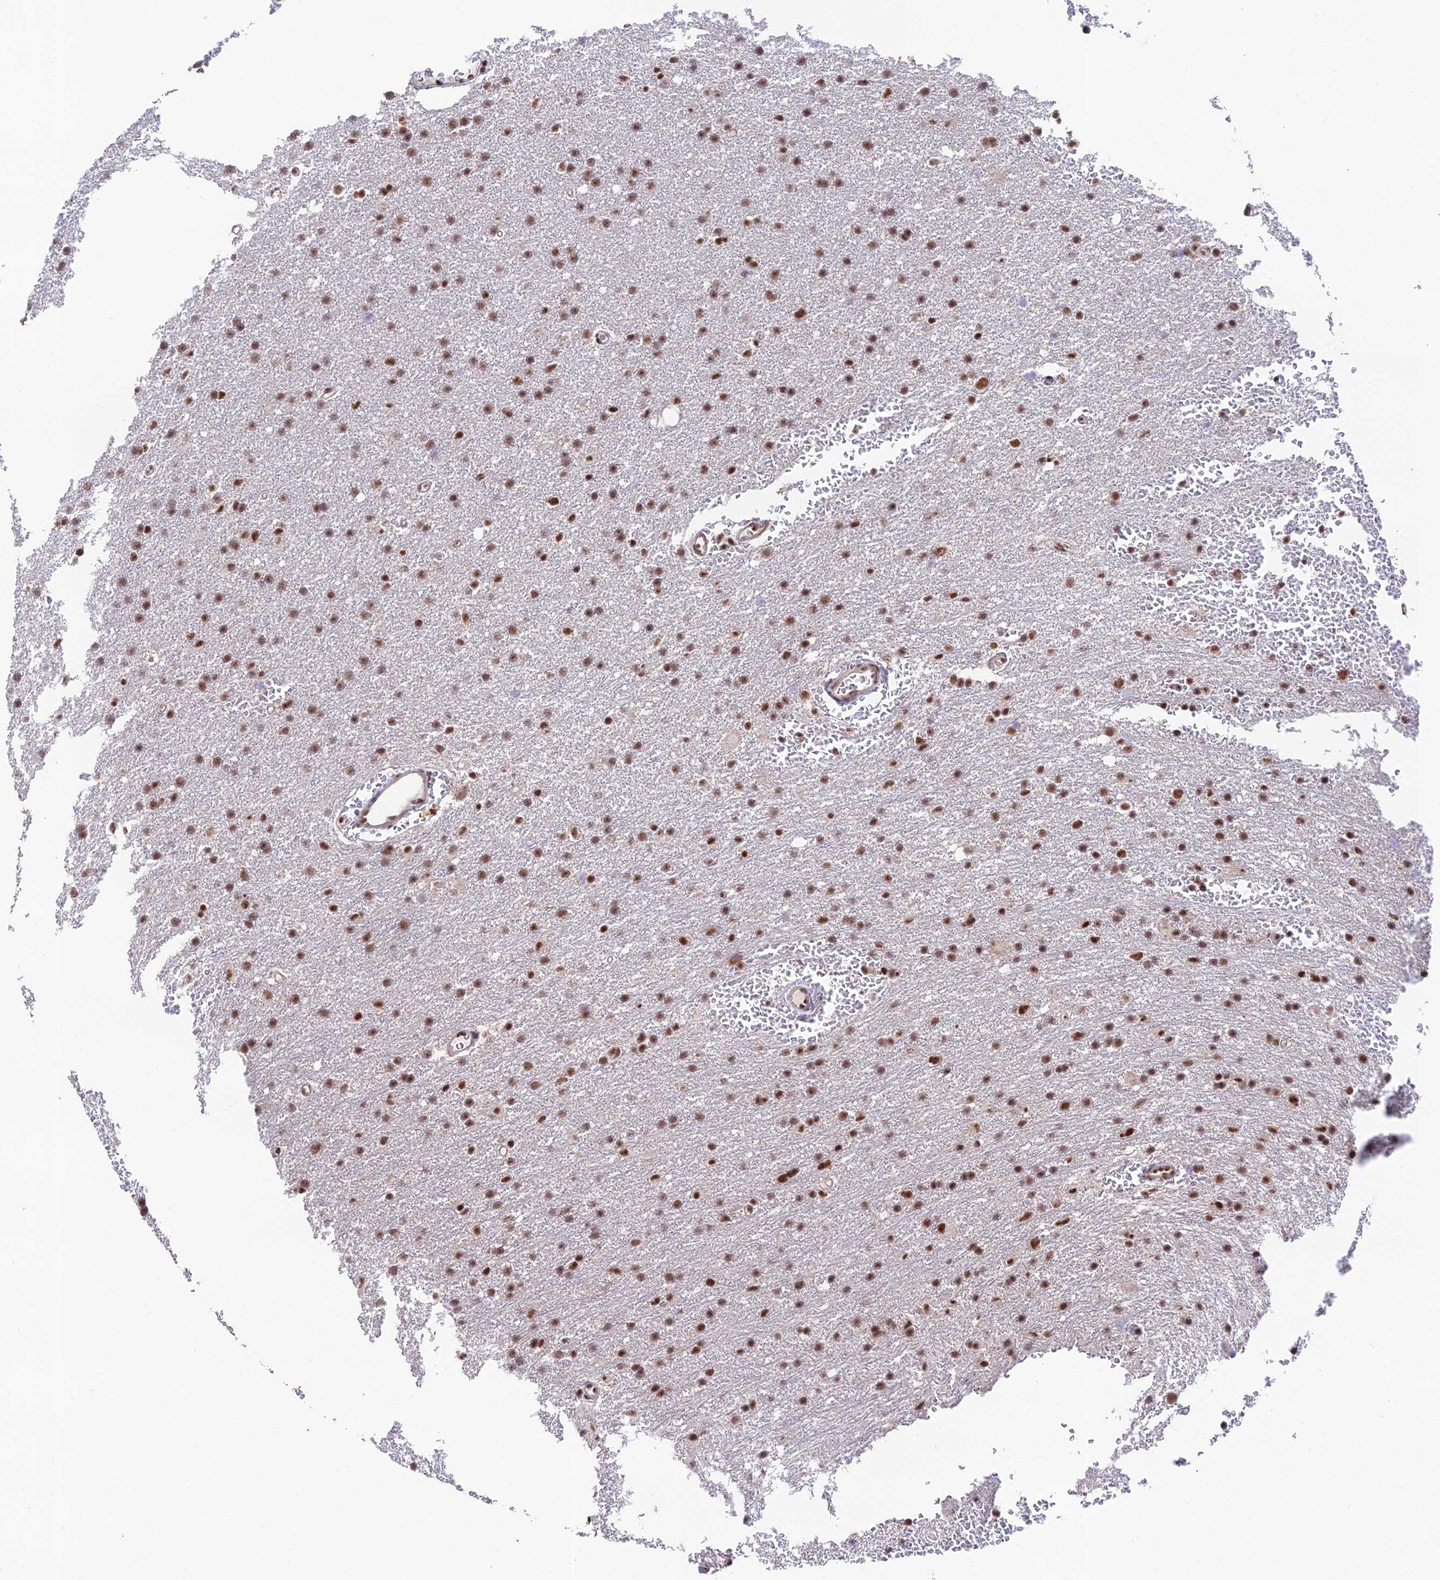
{"staining": {"intensity": "moderate", "quantity": ">75%", "location": "nuclear"}, "tissue": "glioma", "cell_type": "Tumor cells", "image_type": "cancer", "snomed": [{"axis": "morphology", "description": "Glioma, malignant, High grade"}, {"axis": "topography", "description": "Cerebral cortex"}], "caption": "Glioma stained for a protein (brown) demonstrates moderate nuclear positive staining in about >75% of tumor cells.", "gene": "THOC7", "patient": {"sex": "female", "age": 36}}